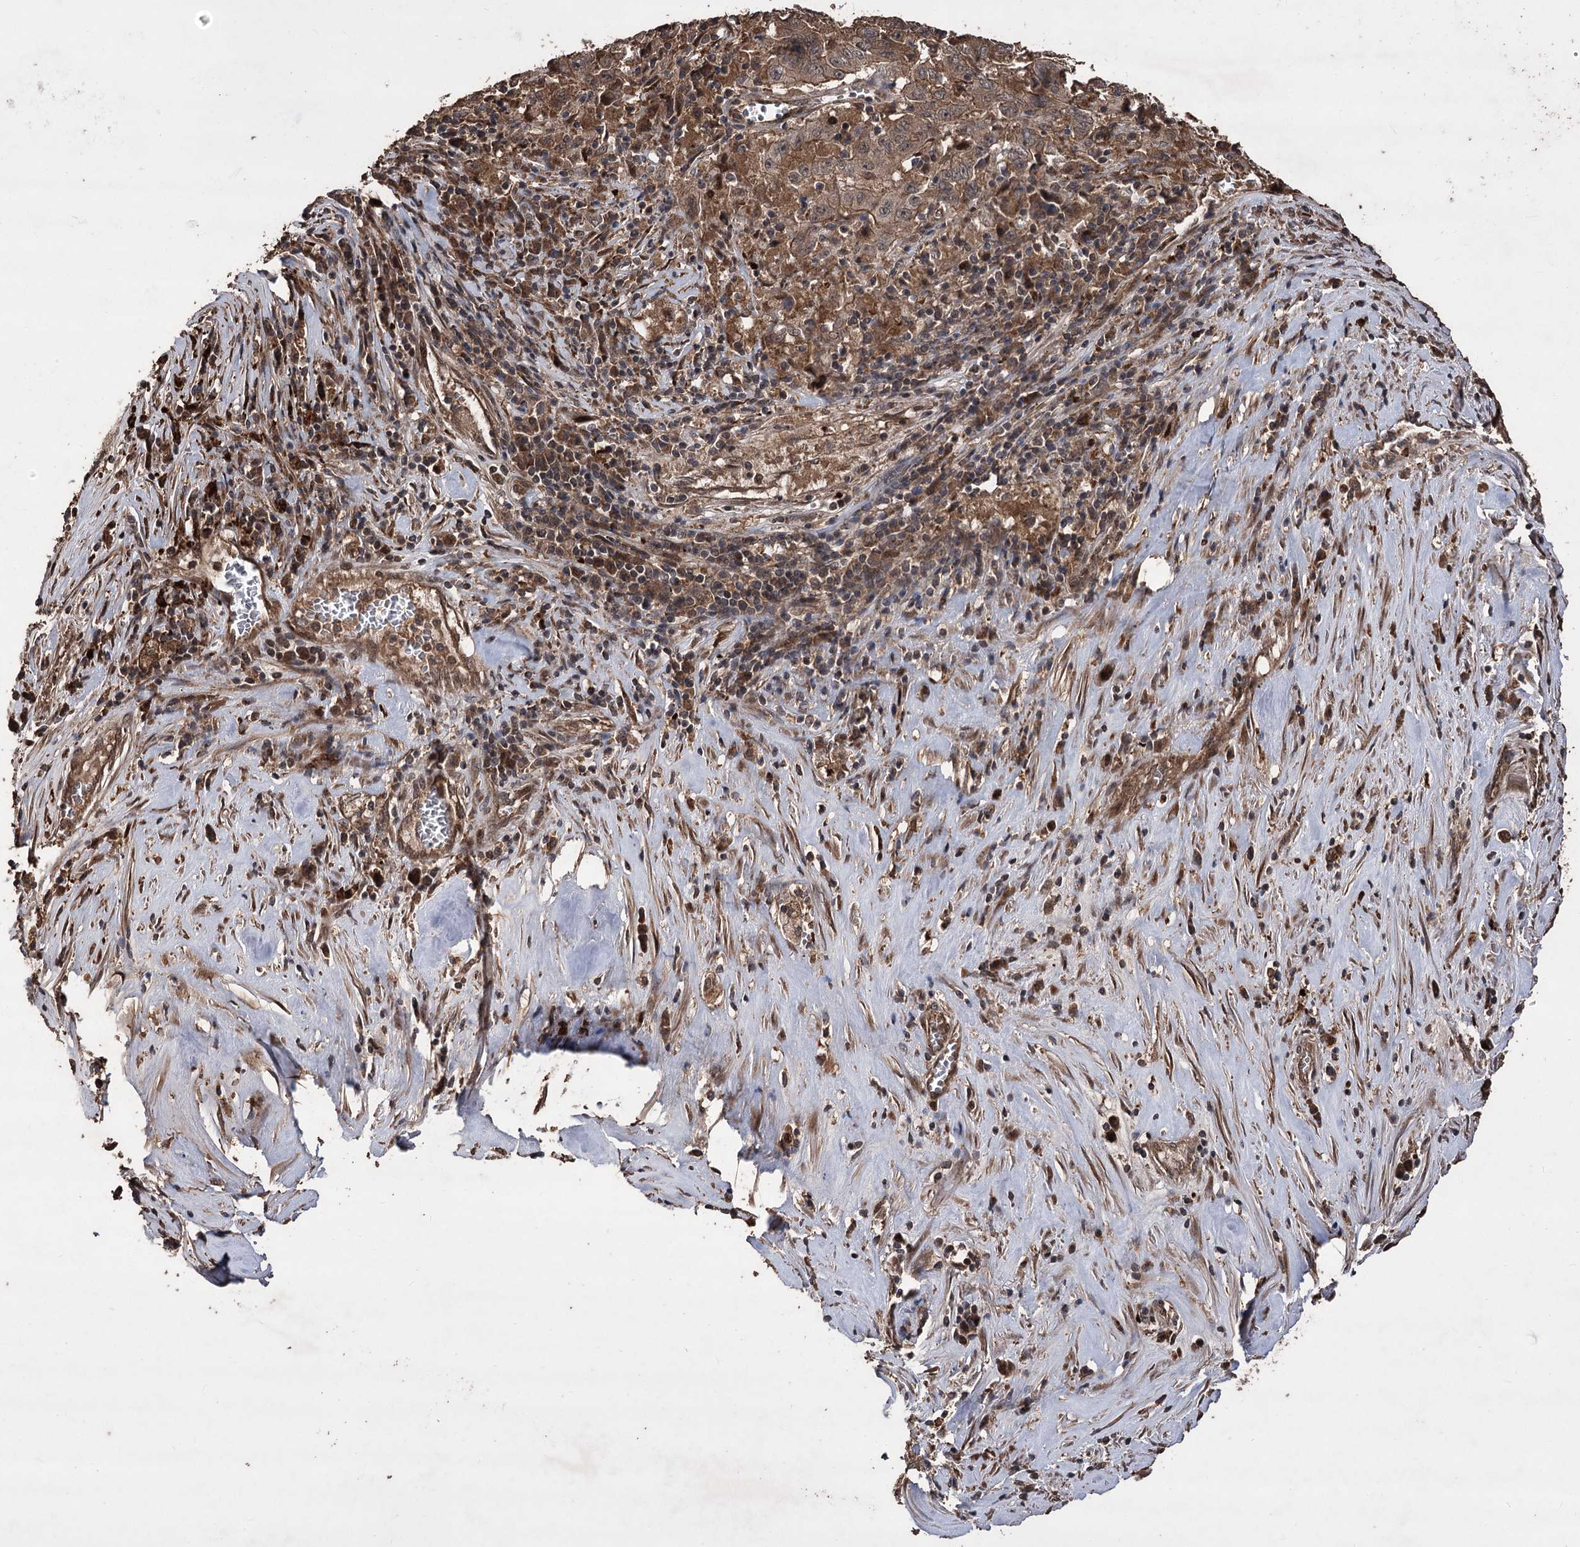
{"staining": {"intensity": "moderate", "quantity": ">75%", "location": "cytoplasmic/membranous"}, "tissue": "pancreatic cancer", "cell_type": "Tumor cells", "image_type": "cancer", "snomed": [{"axis": "morphology", "description": "Adenocarcinoma, NOS"}, {"axis": "topography", "description": "Pancreas"}], "caption": "Brown immunohistochemical staining in human pancreatic adenocarcinoma reveals moderate cytoplasmic/membranous positivity in about >75% of tumor cells.", "gene": "RASSF3", "patient": {"sex": "male", "age": 63}}